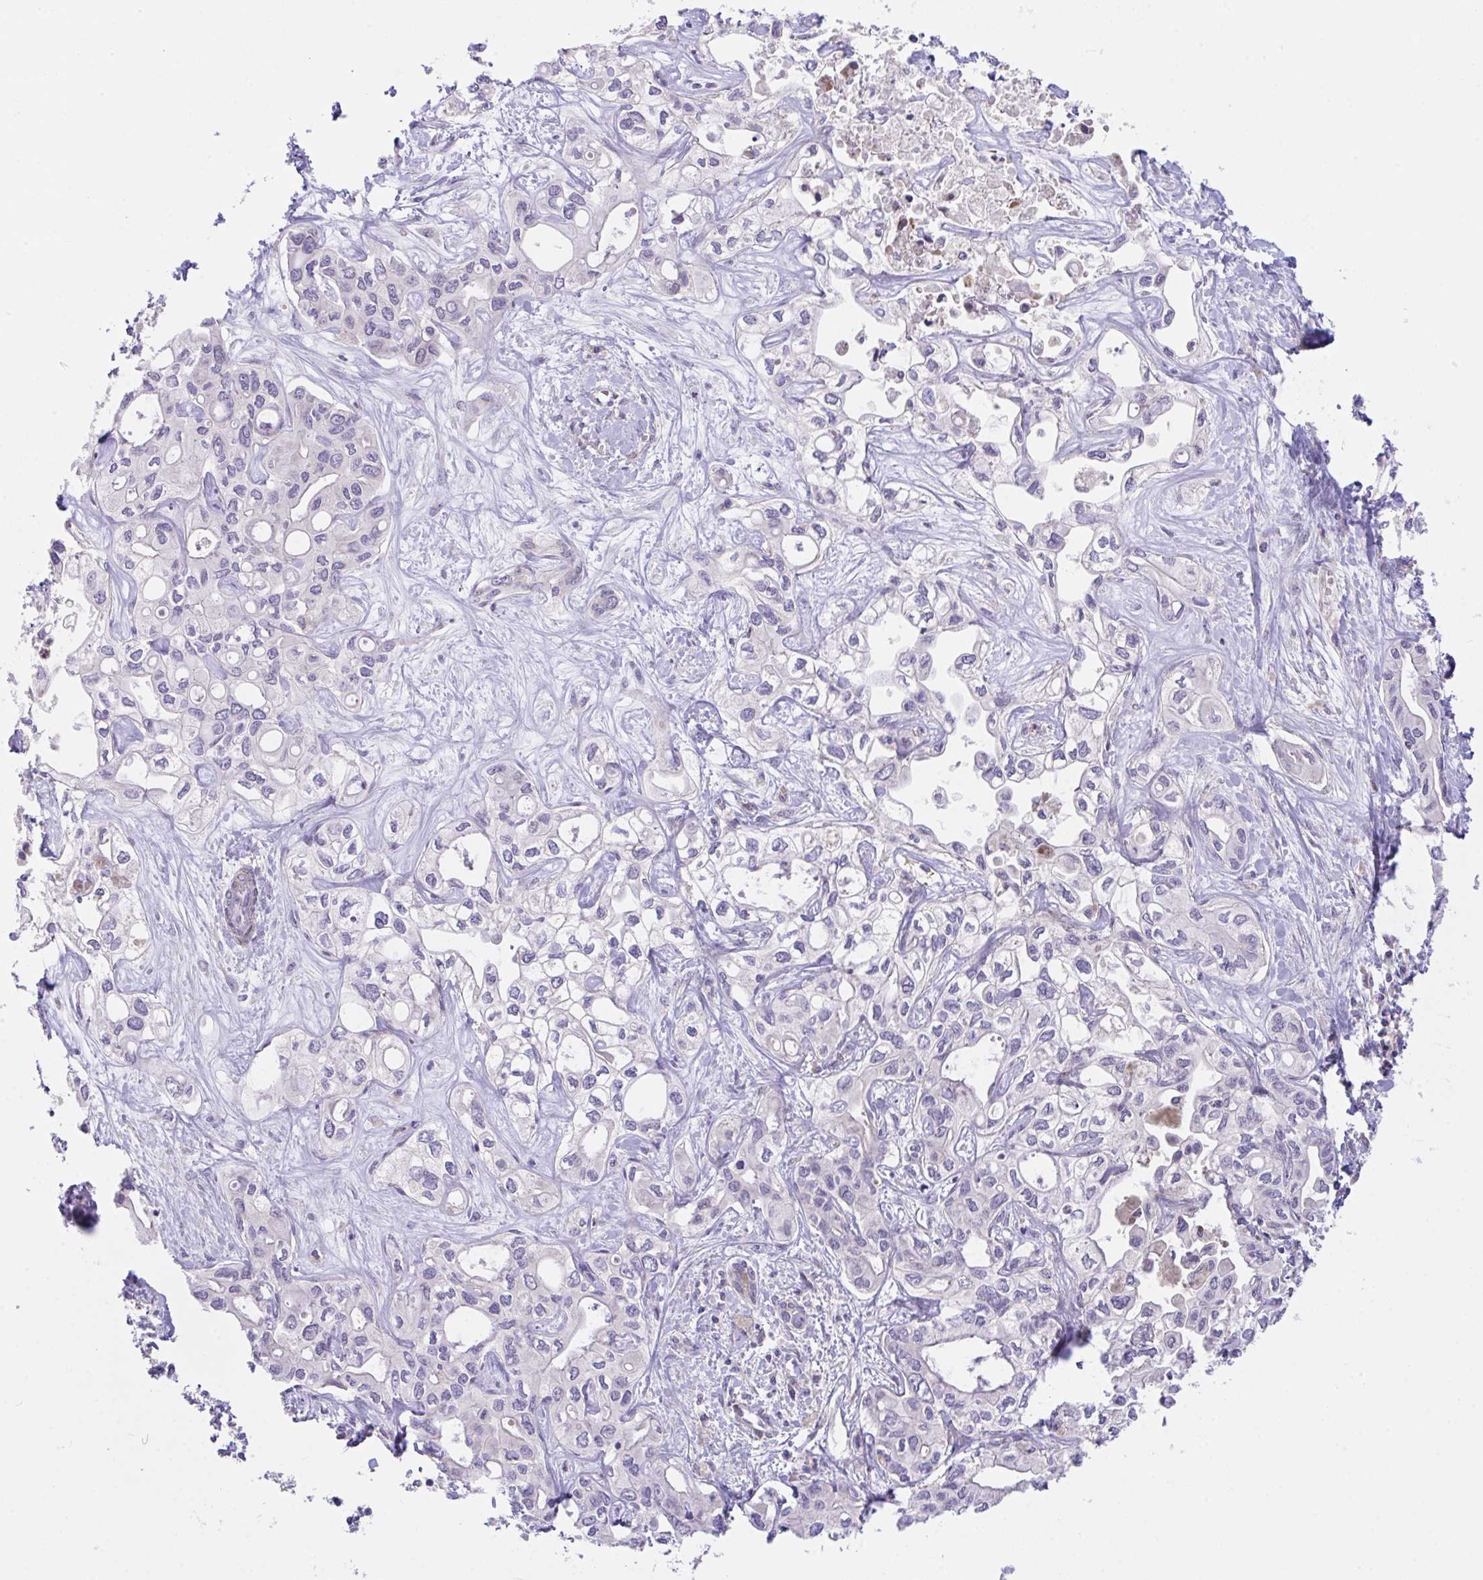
{"staining": {"intensity": "negative", "quantity": "none", "location": "none"}, "tissue": "liver cancer", "cell_type": "Tumor cells", "image_type": "cancer", "snomed": [{"axis": "morphology", "description": "Cholangiocarcinoma"}, {"axis": "topography", "description": "Liver"}], "caption": "Tumor cells are negative for protein expression in human liver cholangiocarcinoma.", "gene": "RHOXF1", "patient": {"sex": "female", "age": 64}}